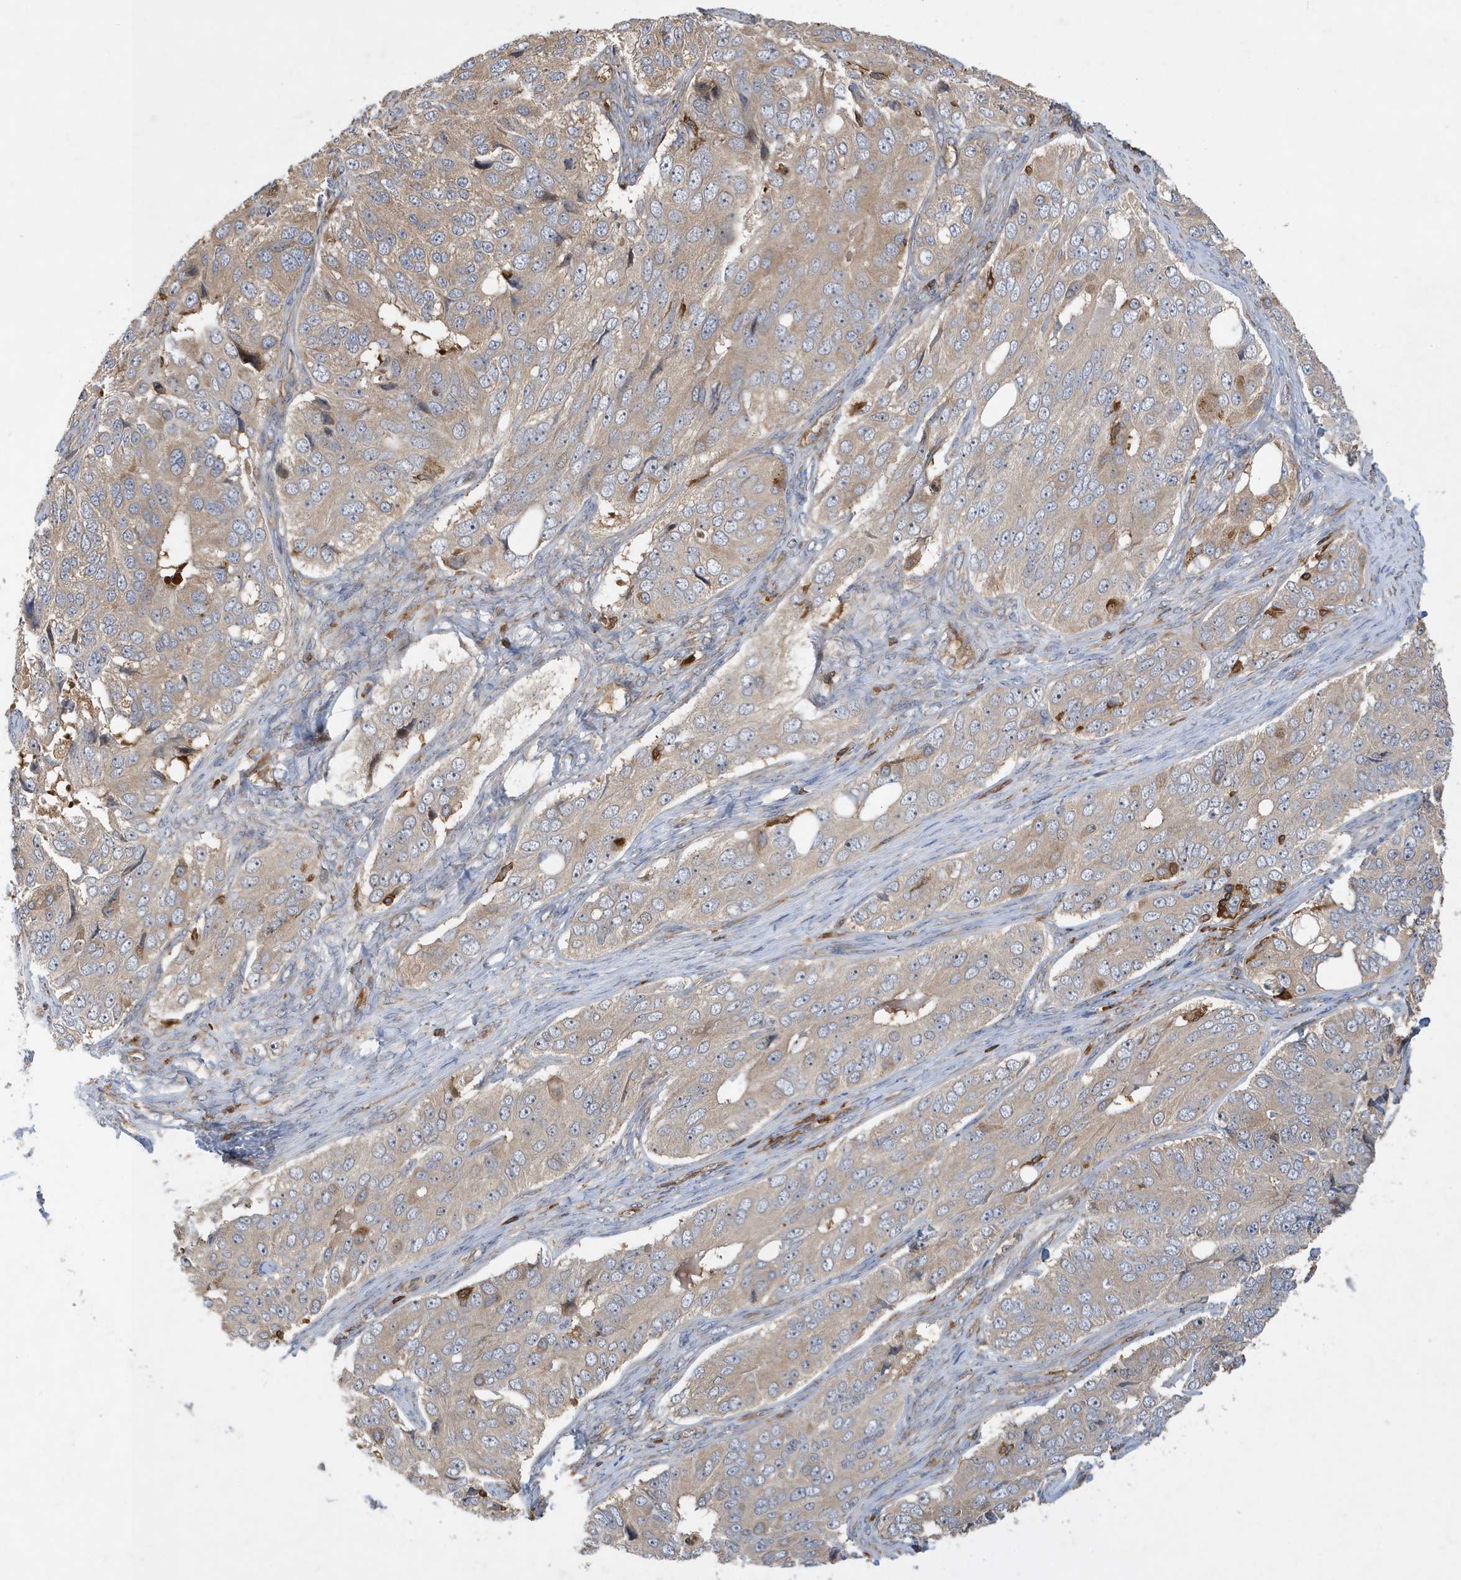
{"staining": {"intensity": "moderate", "quantity": ">75%", "location": "cytoplasmic/membranous"}, "tissue": "ovarian cancer", "cell_type": "Tumor cells", "image_type": "cancer", "snomed": [{"axis": "morphology", "description": "Carcinoma, endometroid"}, {"axis": "topography", "description": "Ovary"}], "caption": "Immunohistochemical staining of ovarian endometroid carcinoma shows medium levels of moderate cytoplasmic/membranous protein expression in about >75% of tumor cells. The staining was performed using DAB (3,3'-diaminobenzidine) to visualize the protein expression in brown, while the nuclei were stained in blue with hematoxylin (Magnification: 20x).", "gene": "LAPTM4A", "patient": {"sex": "female", "age": 51}}